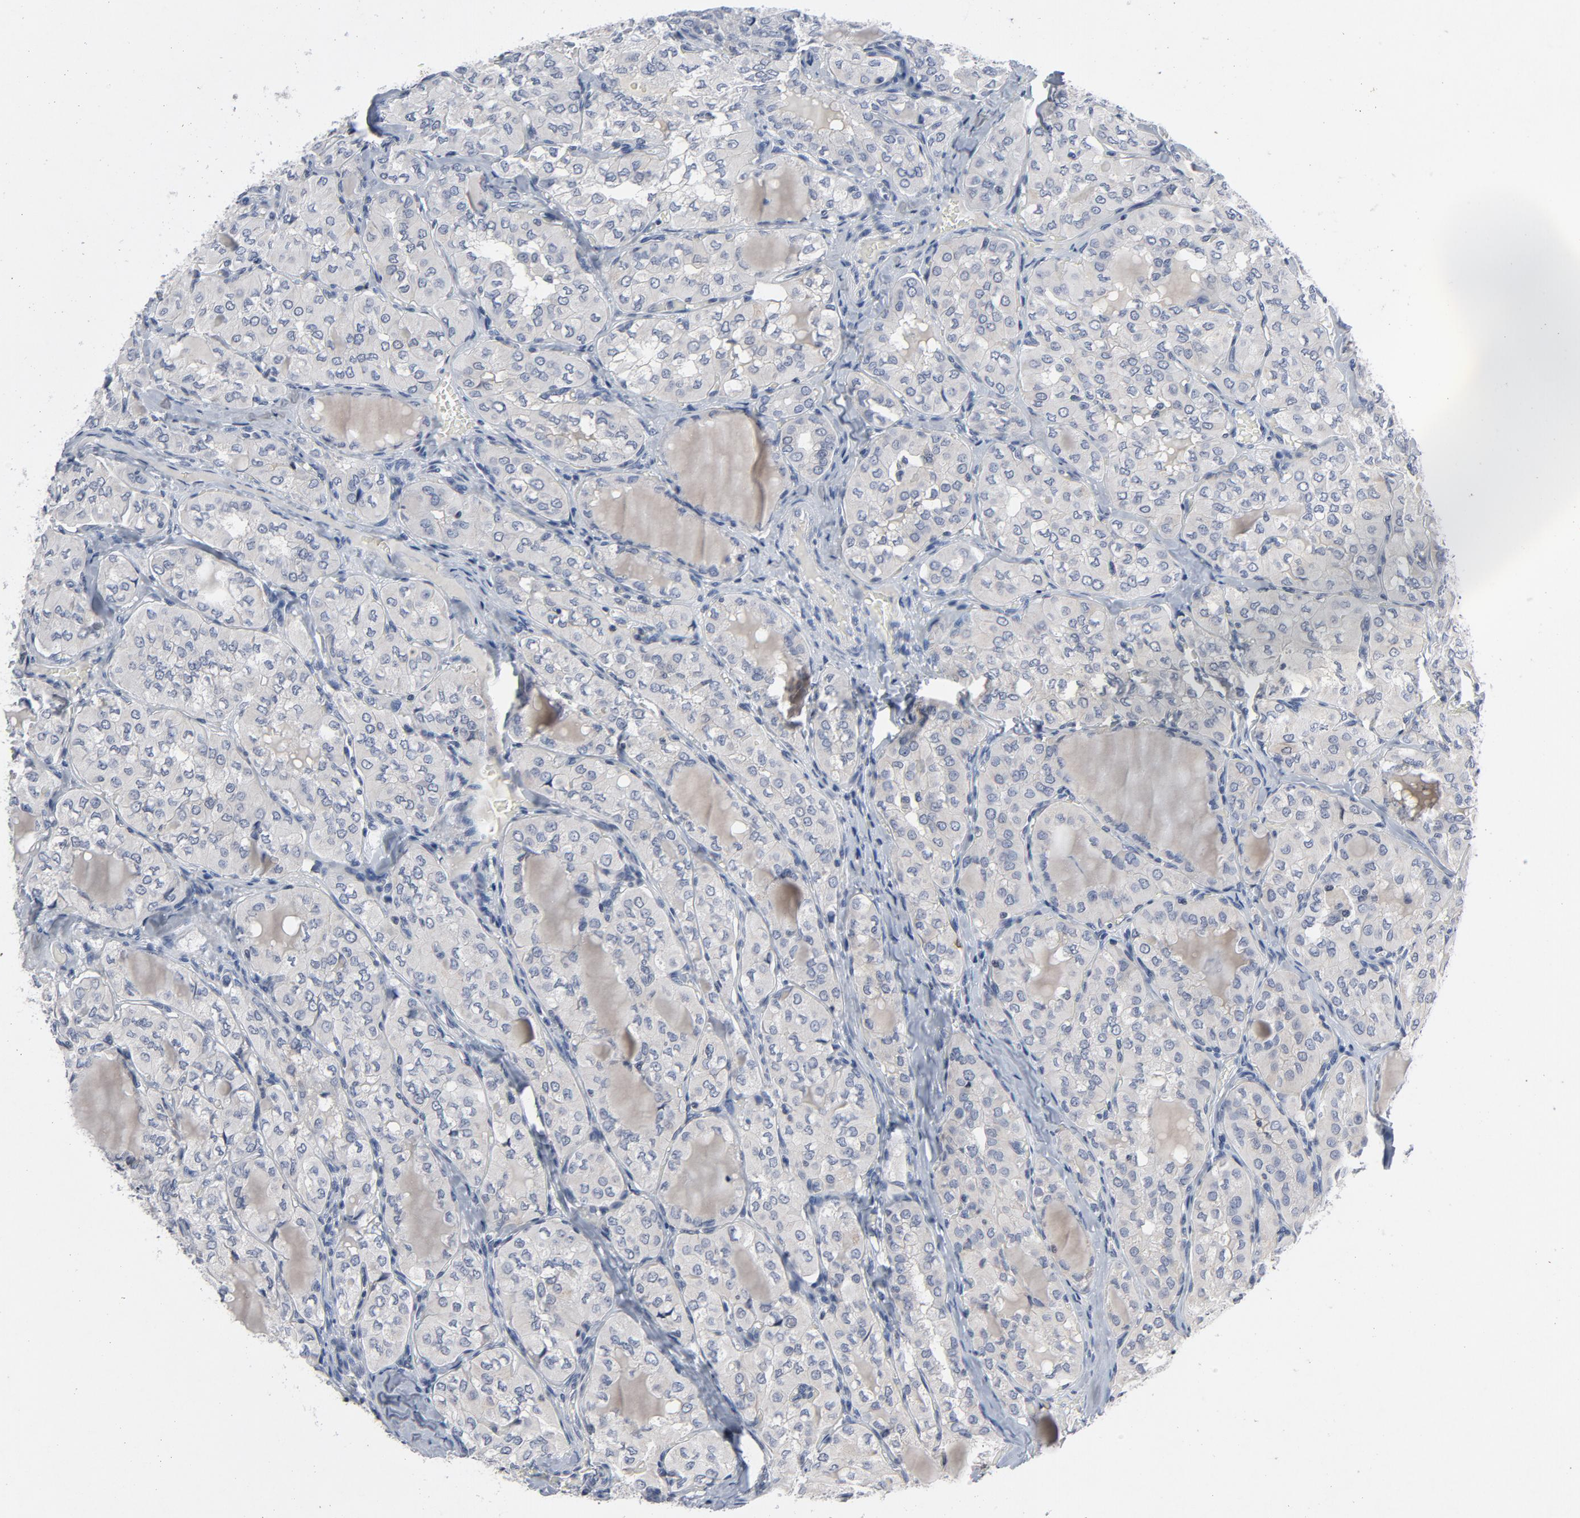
{"staining": {"intensity": "negative", "quantity": "none", "location": "none"}, "tissue": "thyroid cancer", "cell_type": "Tumor cells", "image_type": "cancer", "snomed": [{"axis": "morphology", "description": "Papillary adenocarcinoma, NOS"}, {"axis": "topography", "description": "Thyroid gland"}], "caption": "Immunohistochemistry (IHC) of human thyroid papillary adenocarcinoma shows no staining in tumor cells. The staining is performed using DAB (3,3'-diaminobenzidine) brown chromogen with nuclei counter-stained in using hematoxylin.", "gene": "TCL1A", "patient": {"sex": "male", "age": 20}}